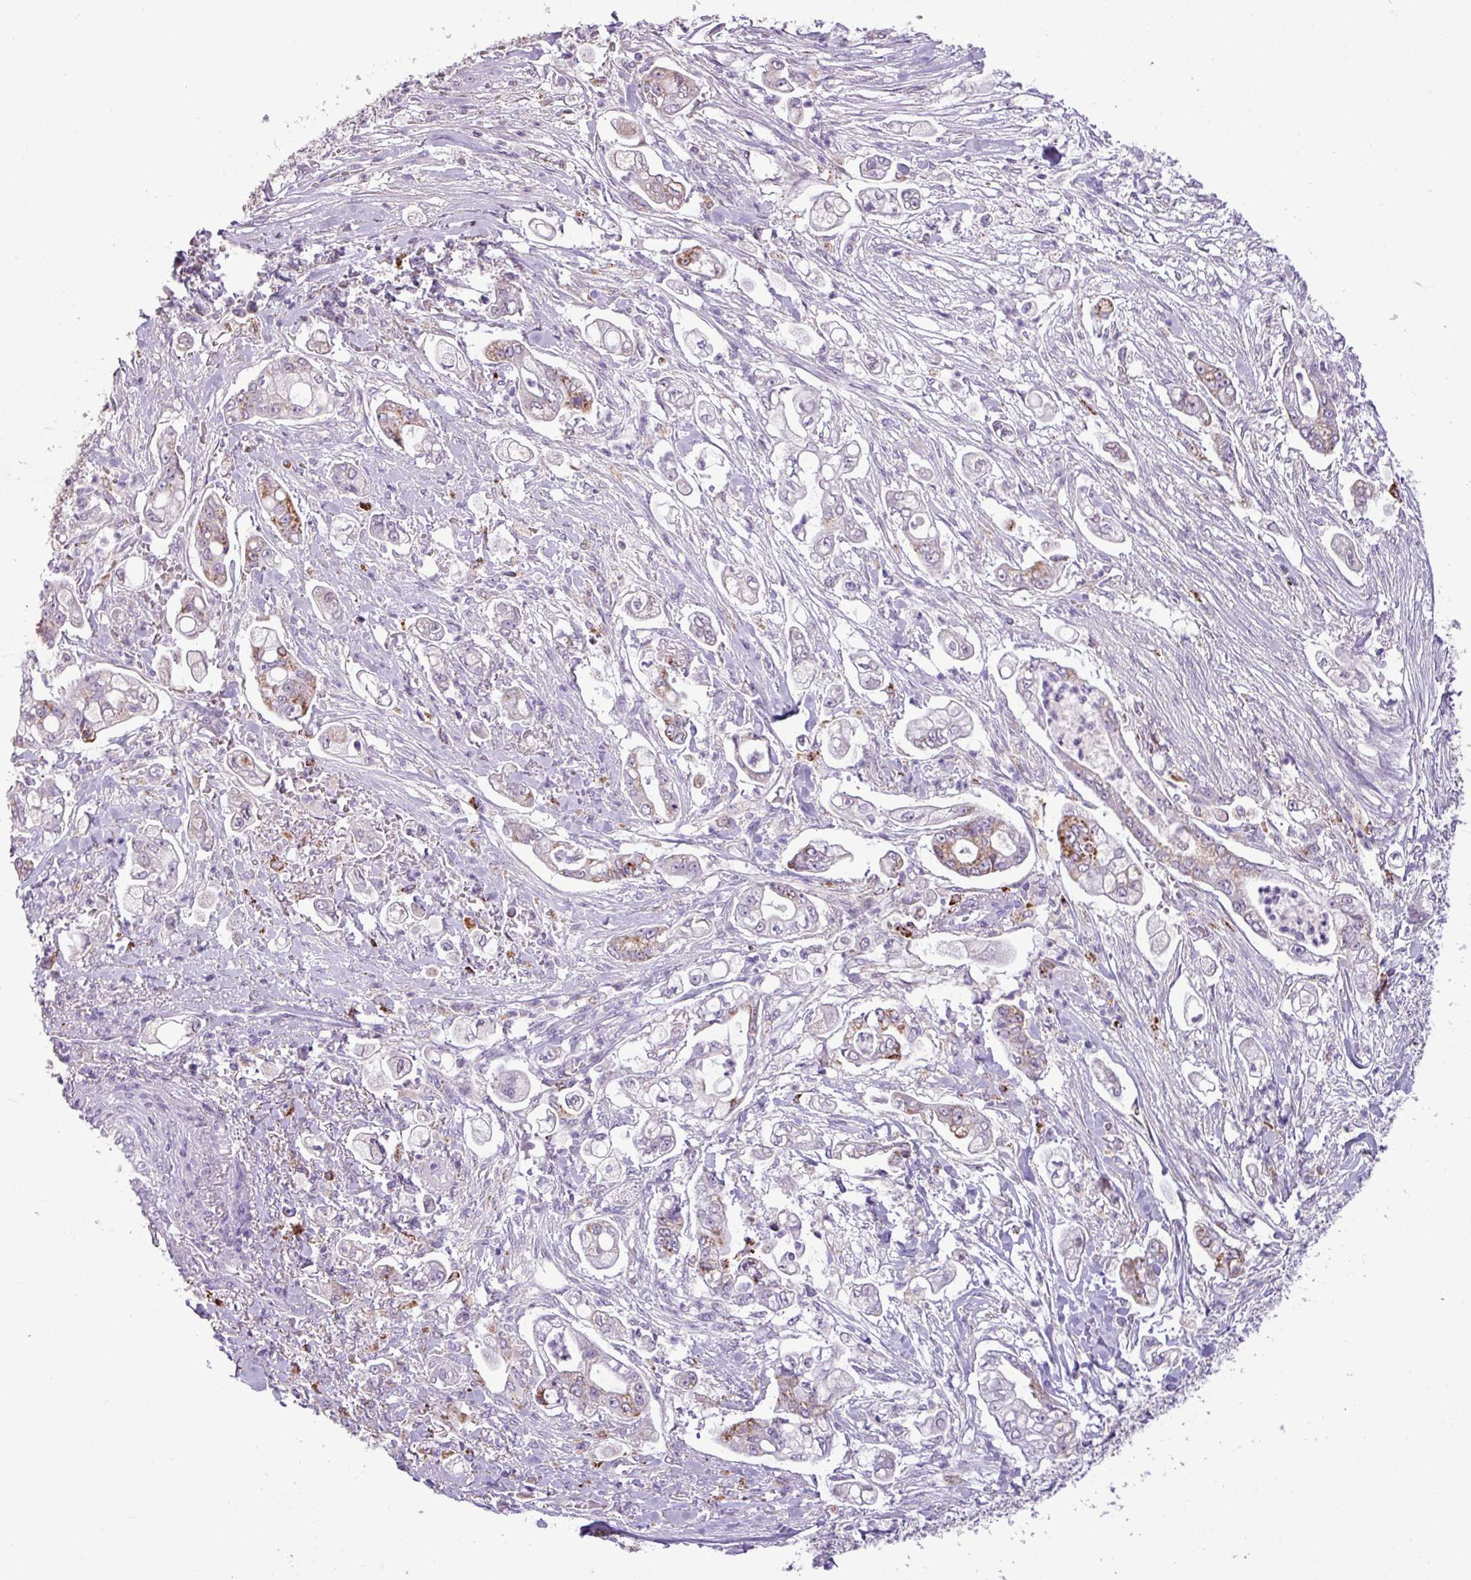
{"staining": {"intensity": "moderate", "quantity": "25%-75%", "location": "cytoplasmic/membranous"}, "tissue": "pancreatic cancer", "cell_type": "Tumor cells", "image_type": "cancer", "snomed": [{"axis": "morphology", "description": "Adenocarcinoma, NOS"}, {"axis": "topography", "description": "Pancreas"}], "caption": "Immunohistochemical staining of adenocarcinoma (pancreatic) reveals medium levels of moderate cytoplasmic/membranous protein positivity in about 25%-75% of tumor cells.", "gene": "ZNF667", "patient": {"sex": "female", "age": 69}}